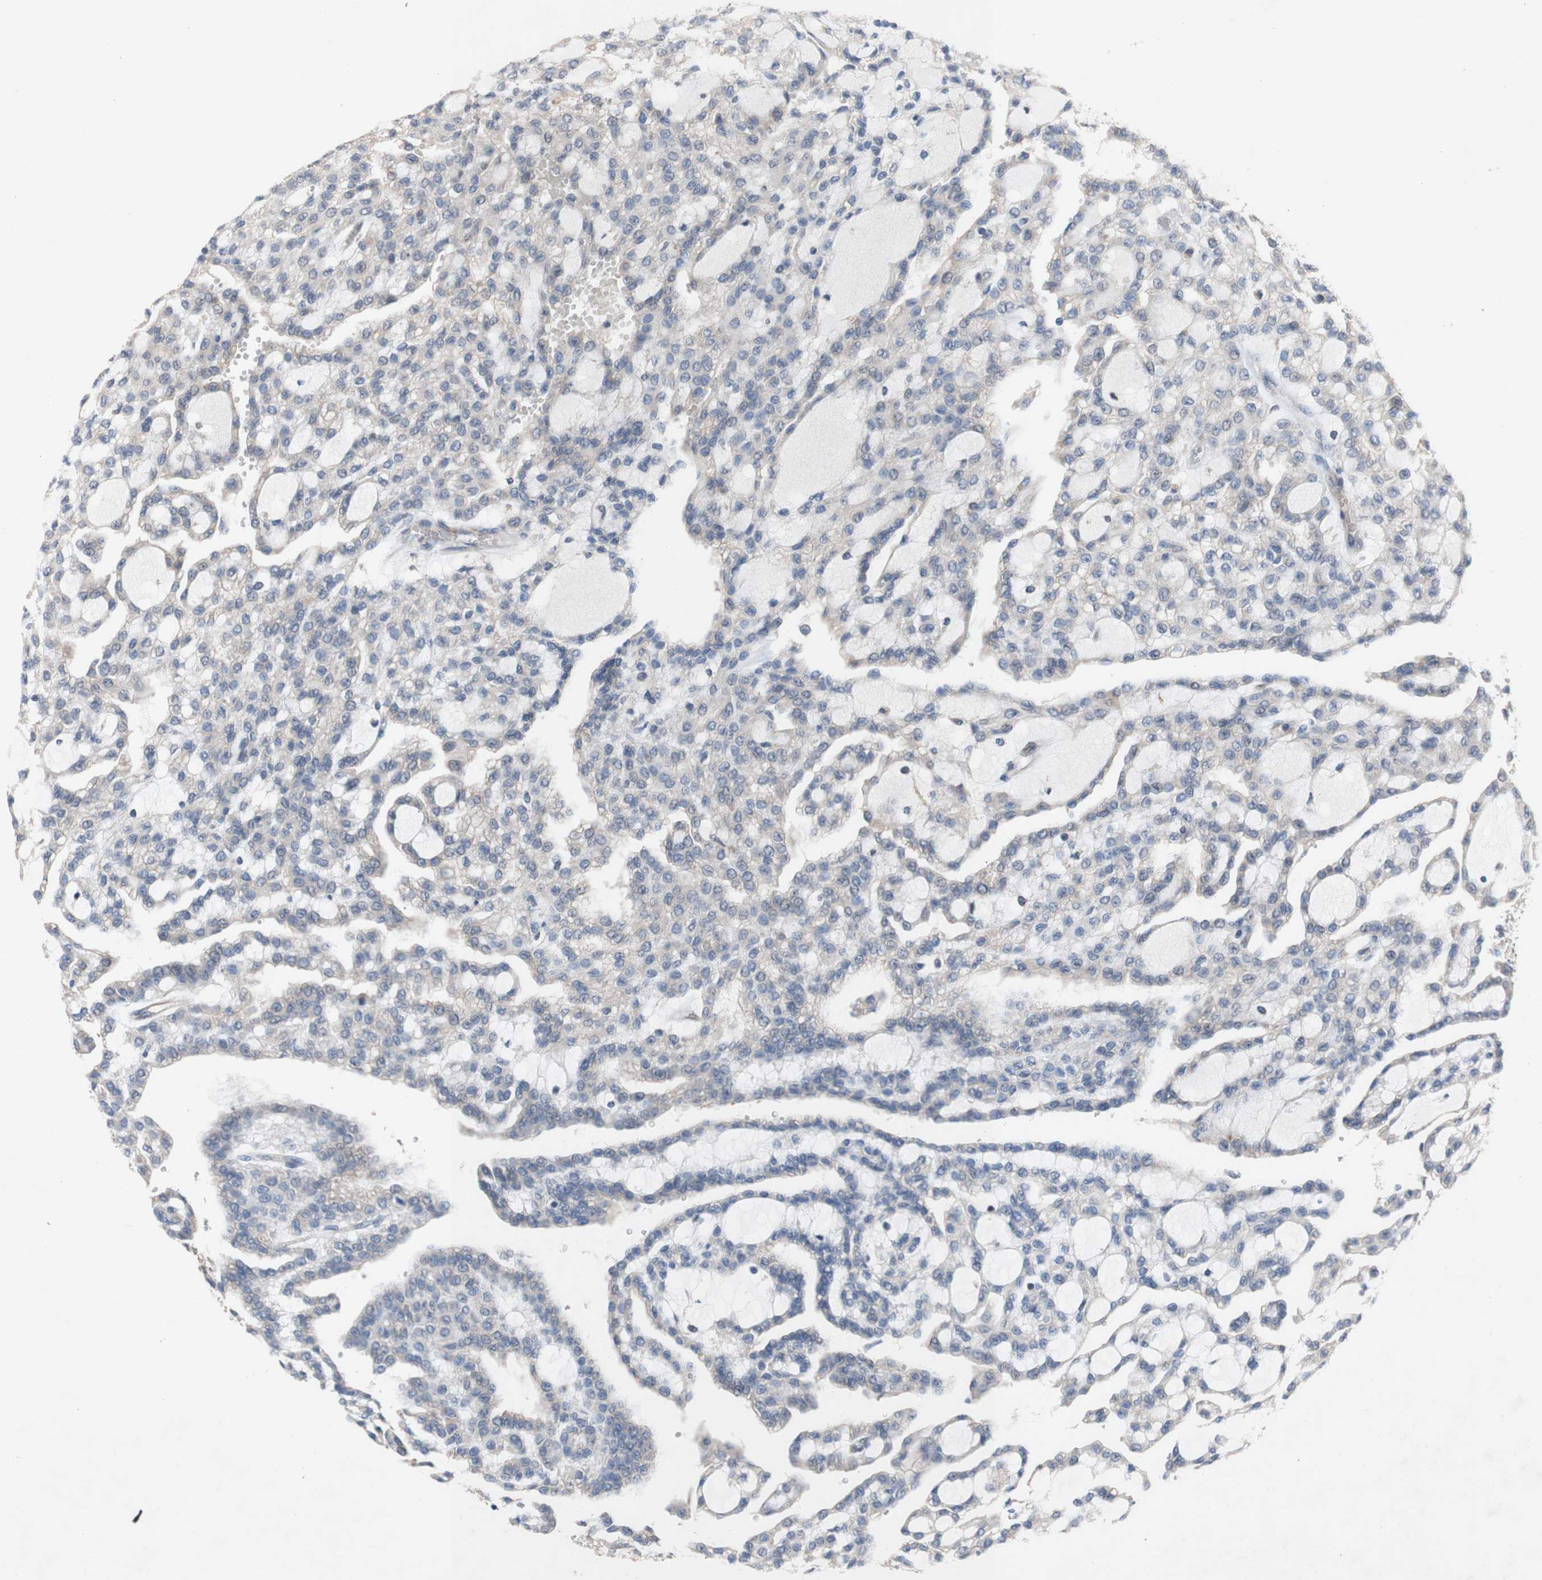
{"staining": {"intensity": "weak", "quantity": ">75%", "location": "cytoplasmic/membranous"}, "tissue": "renal cancer", "cell_type": "Tumor cells", "image_type": "cancer", "snomed": [{"axis": "morphology", "description": "Adenocarcinoma, NOS"}, {"axis": "topography", "description": "Kidney"}], "caption": "Immunohistochemical staining of human renal cancer shows low levels of weak cytoplasmic/membranous expression in approximately >75% of tumor cells. The staining was performed using DAB to visualize the protein expression in brown, while the nuclei were stained in blue with hematoxylin (Magnification: 20x).", "gene": "PDGFB", "patient": {"sex": "male", "age": 63}}